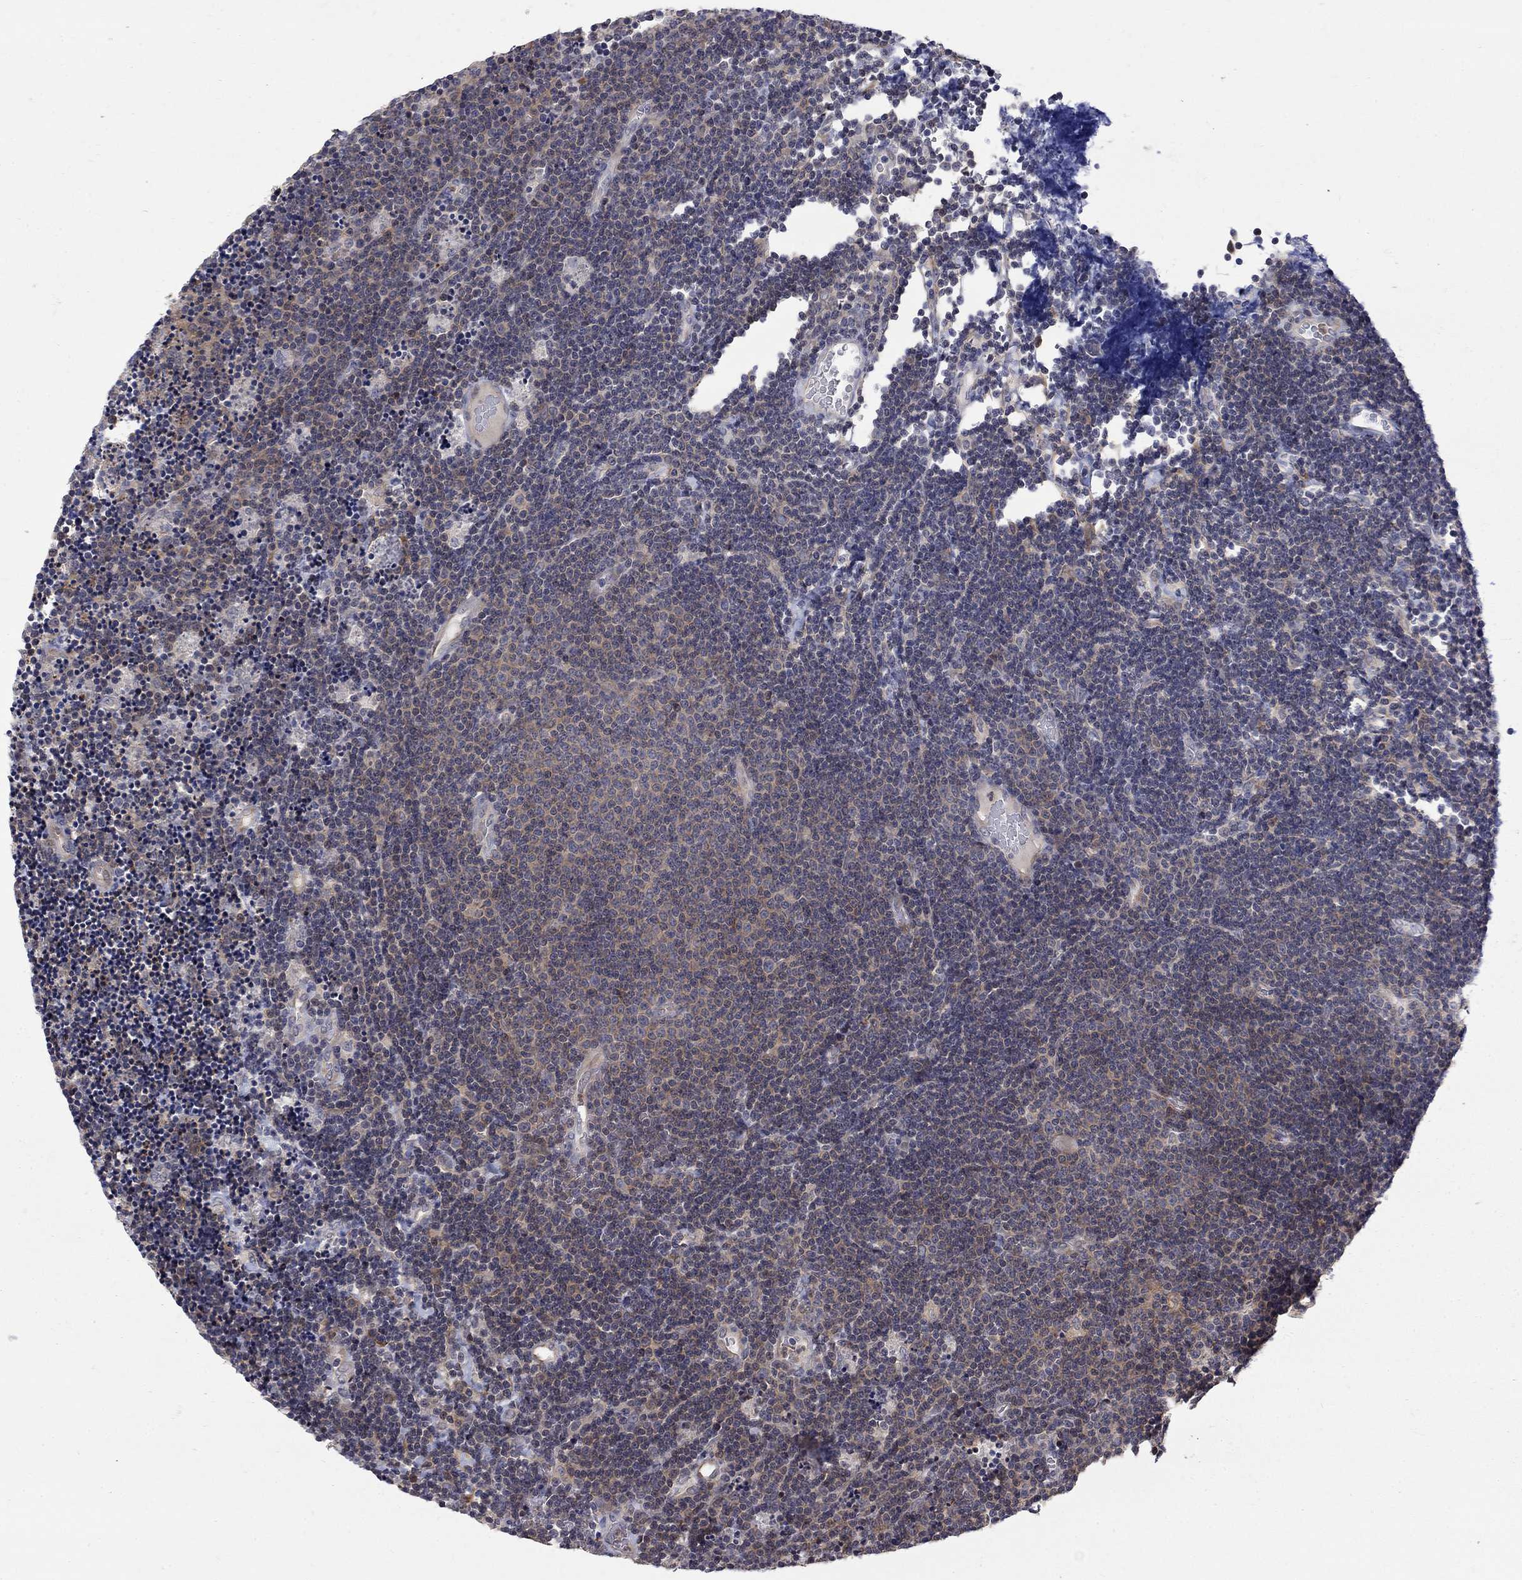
{"staining": {"intensity": "moderate", "quantity": "<25%", "location": "cytoplasmic/membranous"}, "tissue": "lymphoma", "cell_type": "Tumor cells", "image_type": "cancer", "snomed": [{"axis": "morphology", "description": "Malignant lymphoma, non-Hodgkin's type, Low grade"}, {"axis": "topography", "description": "Brain"}], "caption": "Protein expression analysis of low-grade malignant lymphoma, non-Hodgkin's type exhibits moderate cytoplasmic/membranous positivity in about <25% of tumor cells. Nuclei are stained in blue.", "gene": "HKDC1", "patient": {"sex": "female", "age": 66}}